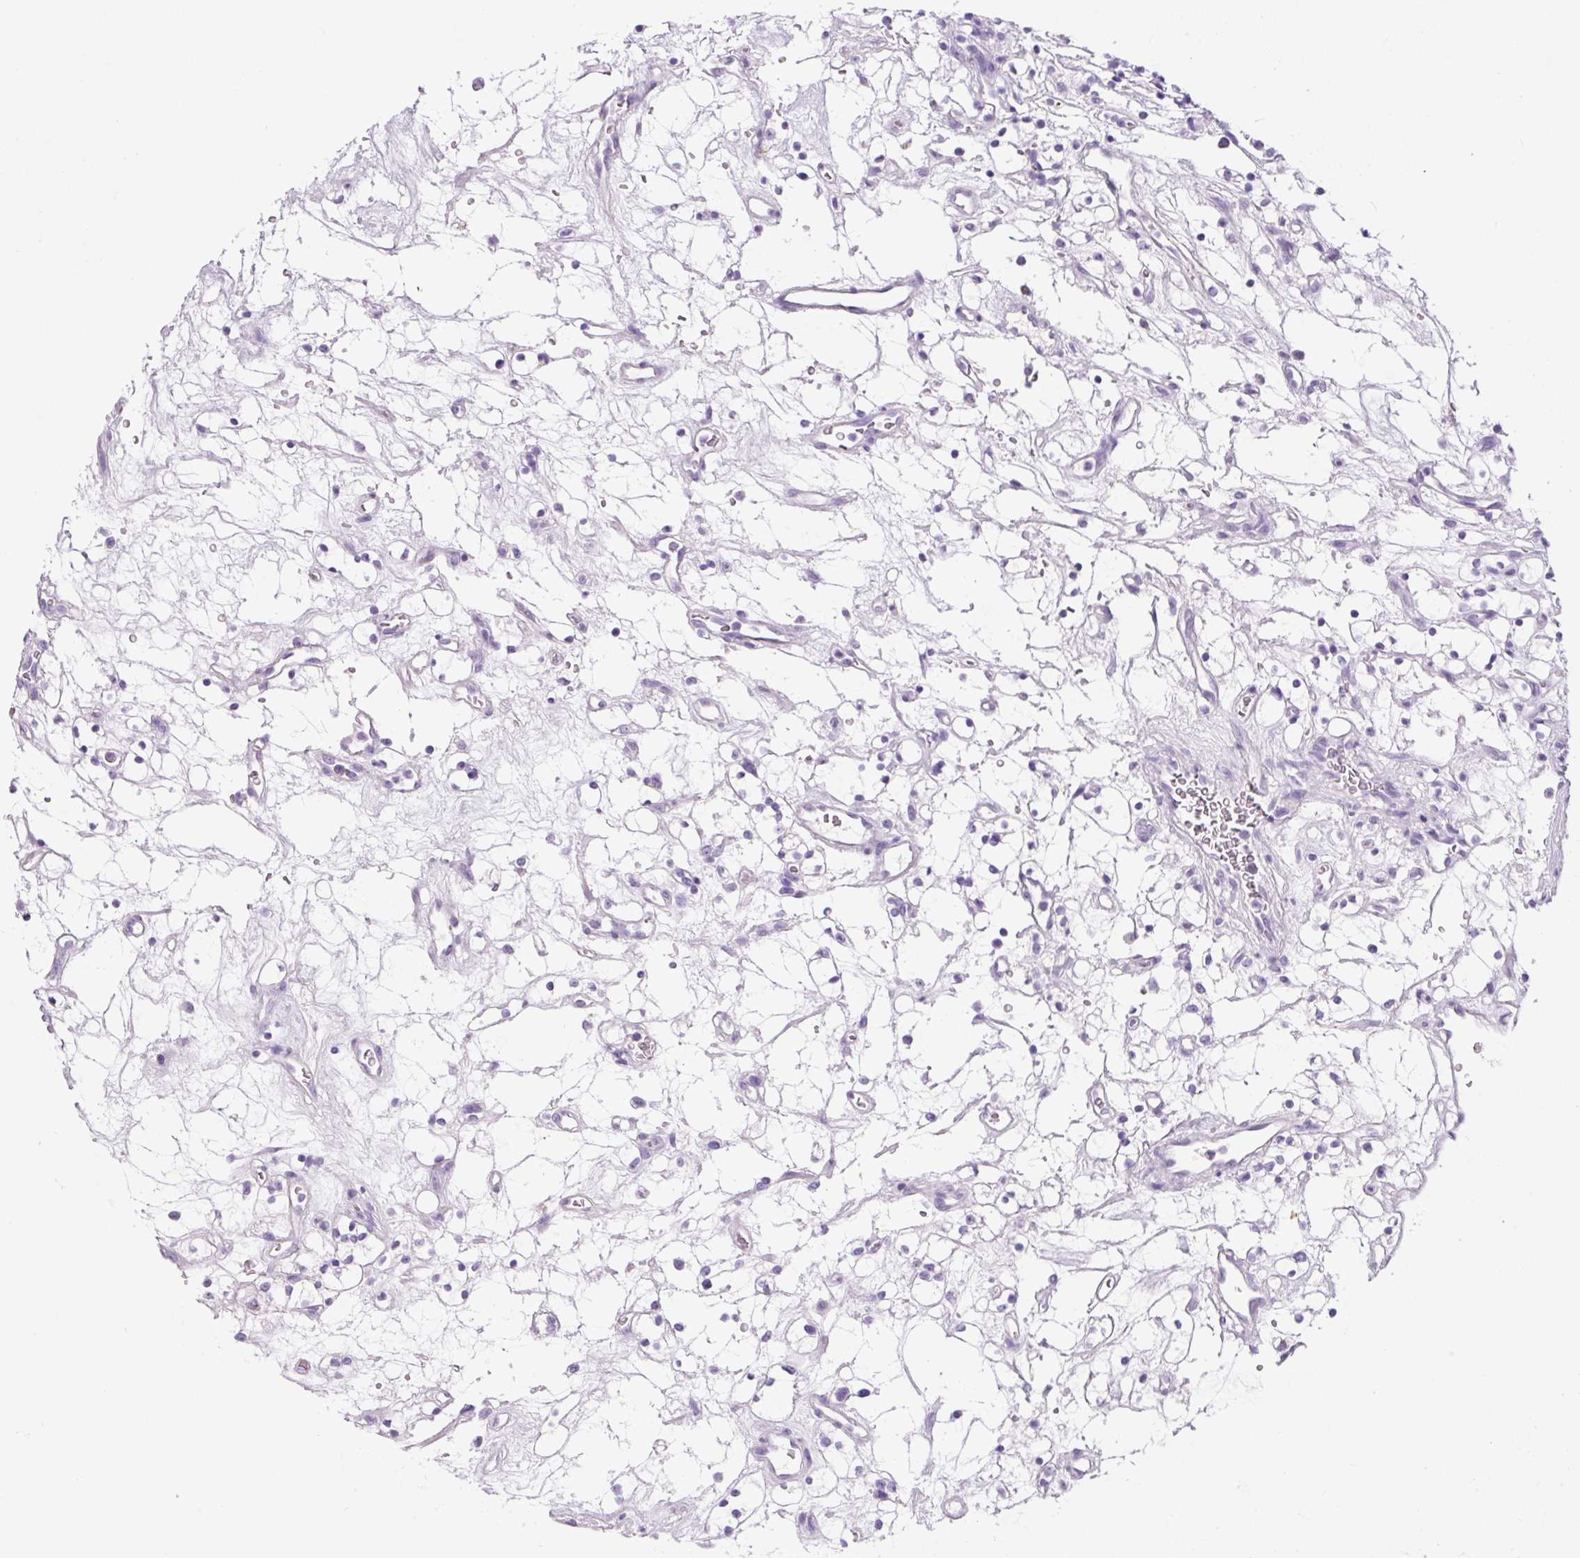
{"staining": {"intensity": "negative", "quantity": "none", "location": "none"}, "tissue": "renal cancer", "cell_type": "Tumor cells", "image_type": "cancer", "snomed": [{"axis": "morphology", "description": "Adenocarcinoma, NOS"}, {"axis": "topography", "description": "Kidney"}], "caption": "Tumor cells are negative for protein expression in human renal cancer.", "gene": "PRRT1", "patient": {"sex": "female", "age": 69}}